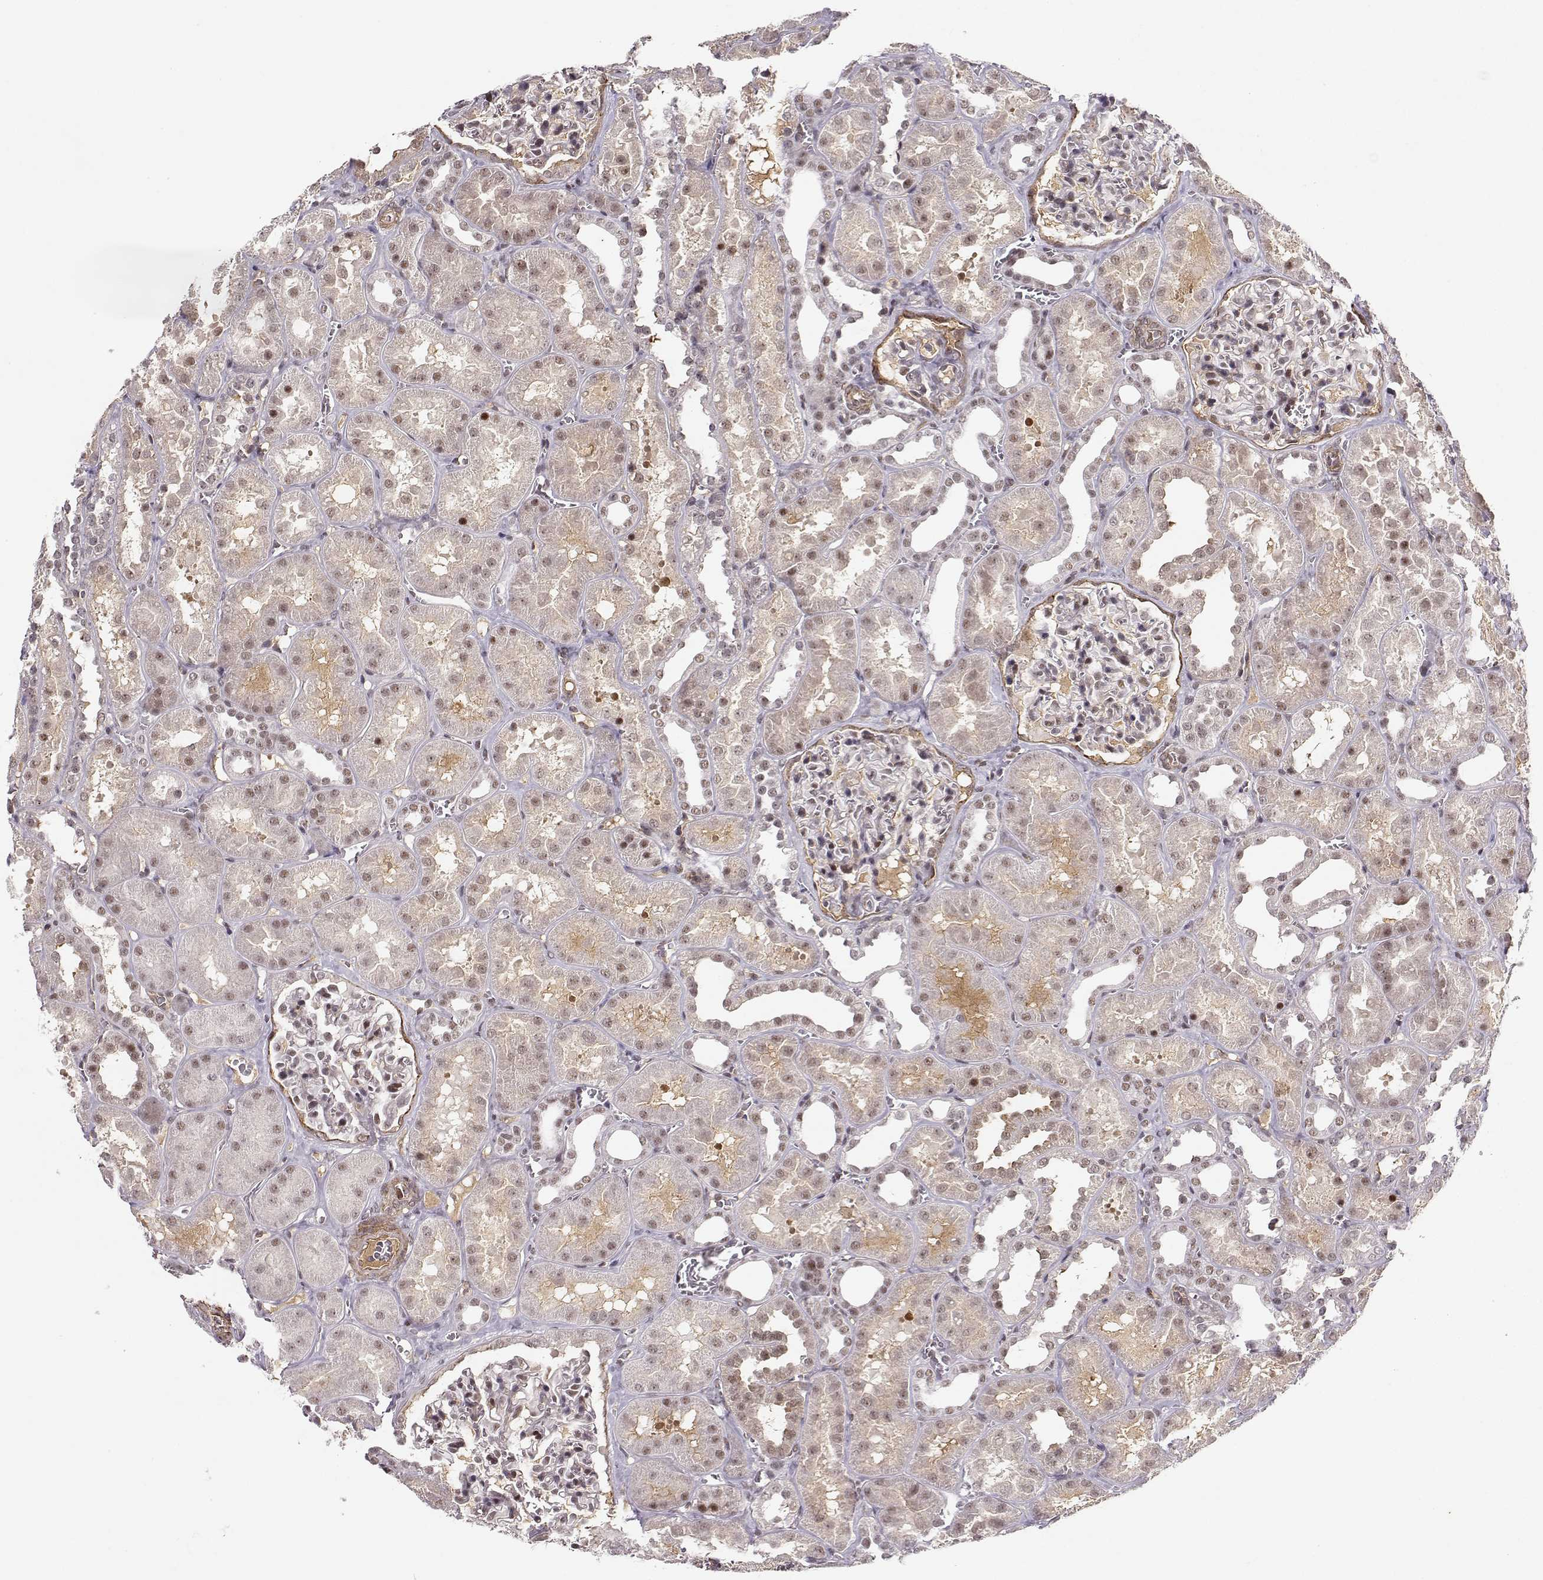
{"staining": {"intensity": "moderate", "quantity": "<25%", "location": "nuclear"}, "tissue": "kidney", "cell_type": "Cells in glomeruli", "image_type": "normal", "snomed": [{"axis": "morphology", "description": "Normal tissue, NOS"}, {"axis": "topography", "description": "Kidney"}], "caption": "Protein expression analysis of normal kidney demonstrates moderate nuclear staining in approximately <25% of cells in glomeruli. The staining was performed using DAB to visualize the protein expression in brown, while the nuclei were stained in blue with hematoxylin (Magnification: 20x).", "gene": "CIR1", "patient": {"sex": "female", "age": 41}}